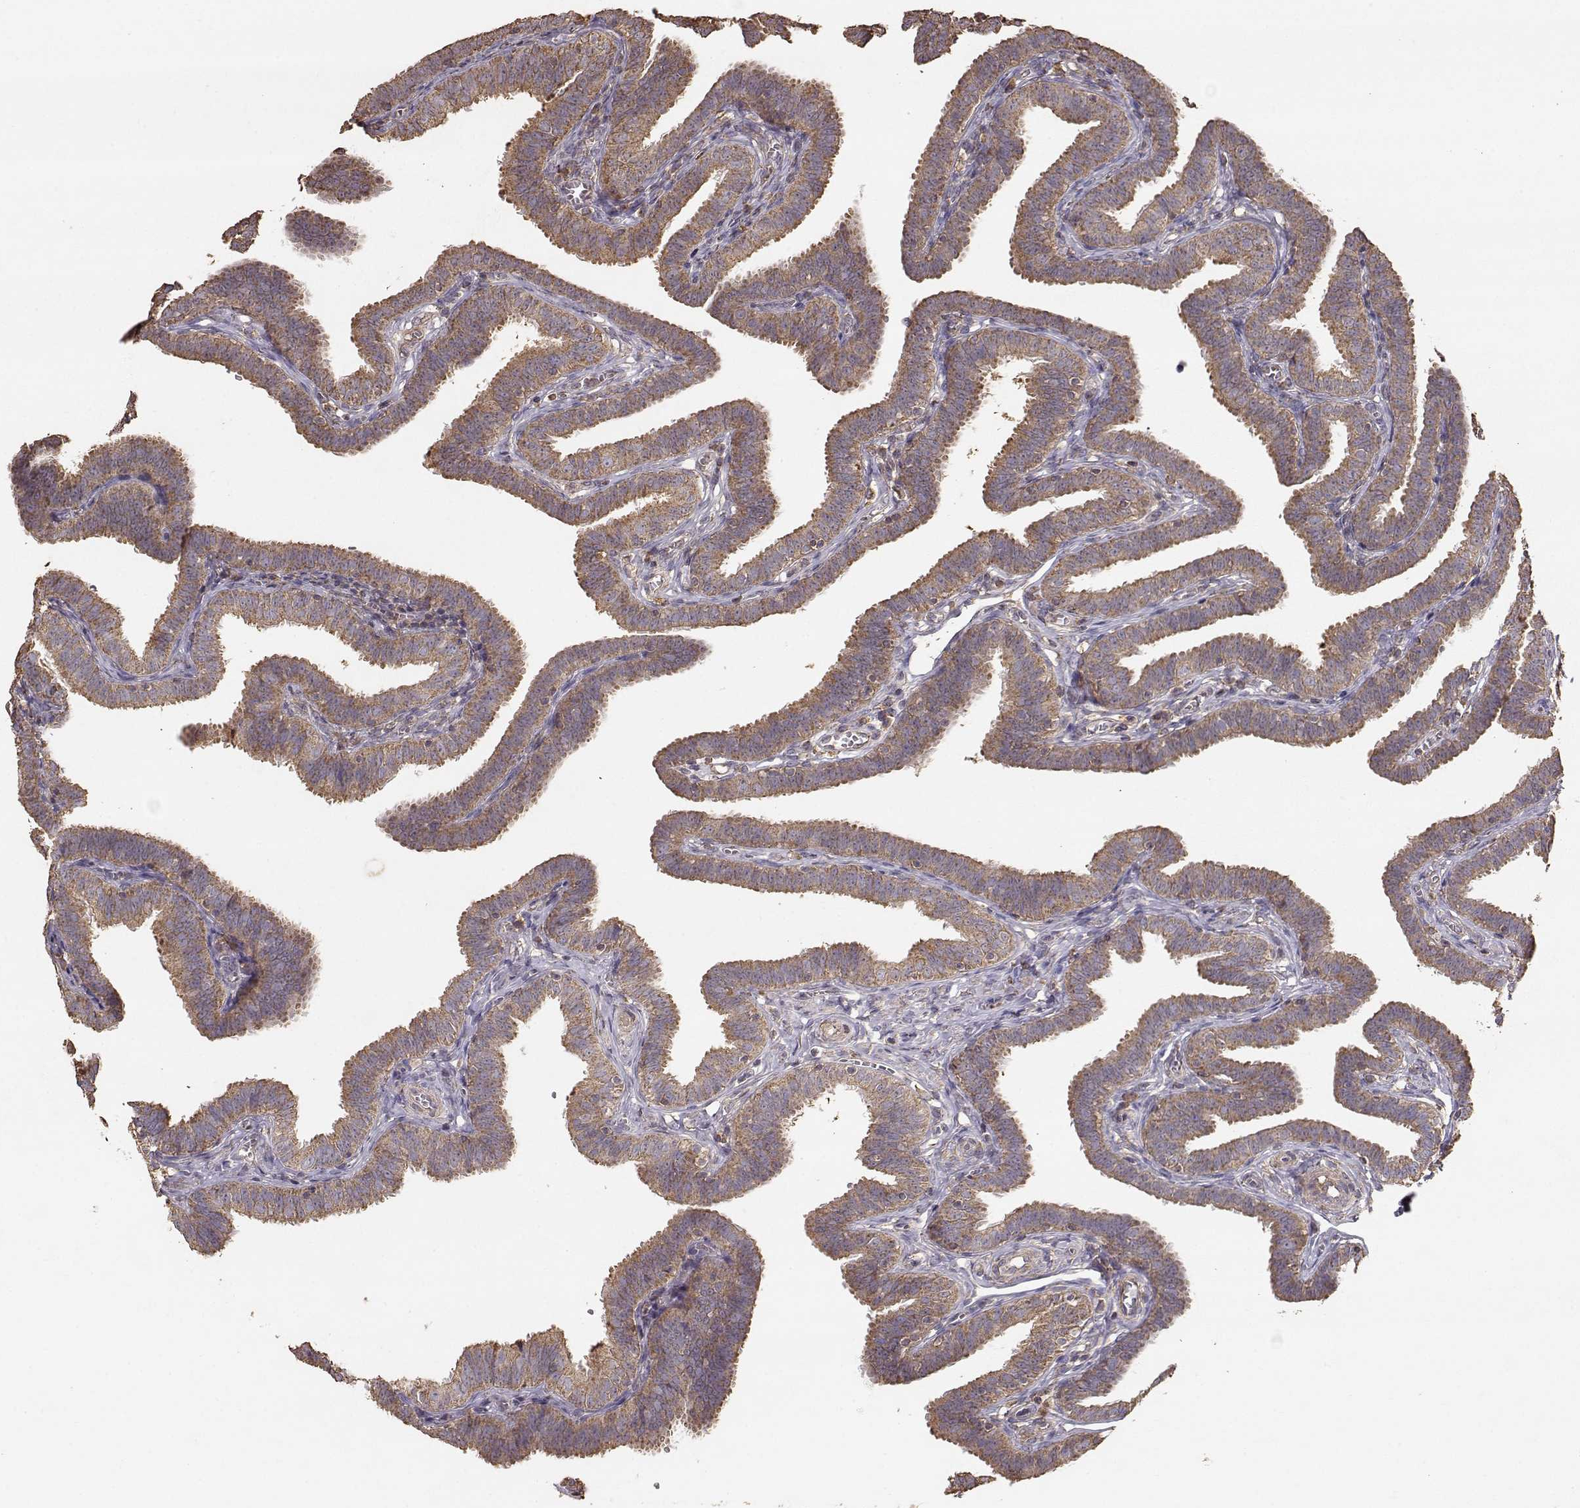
{"staining": {"intensity": "moderate", "quantity": ">75%", "location": "cytoplasmic/membranous"}, "tissue": "fallopian tube", "cell_type": "Glandular cells", "image_type": "normal", "snomed": [{"axis": "morphology", "description": "Normal tissue, NOS"}, {"axis": "topography", "description": "Fallopian tube"}], "caption": "Immunohistochemistry (IHC) (DAB (3,3'-diaminobenzidine)) staining of unremarkable fallopian tube displays moderate cytoplasmic/membranous protein expression in approximately >75% of glandular cells. (DAB (3,3'-diaminobenzidine) = brown stain, brightfield microscopy at high magnification).", "gene": "TARS3", "patient": {"sex": "female", "age": 25}}